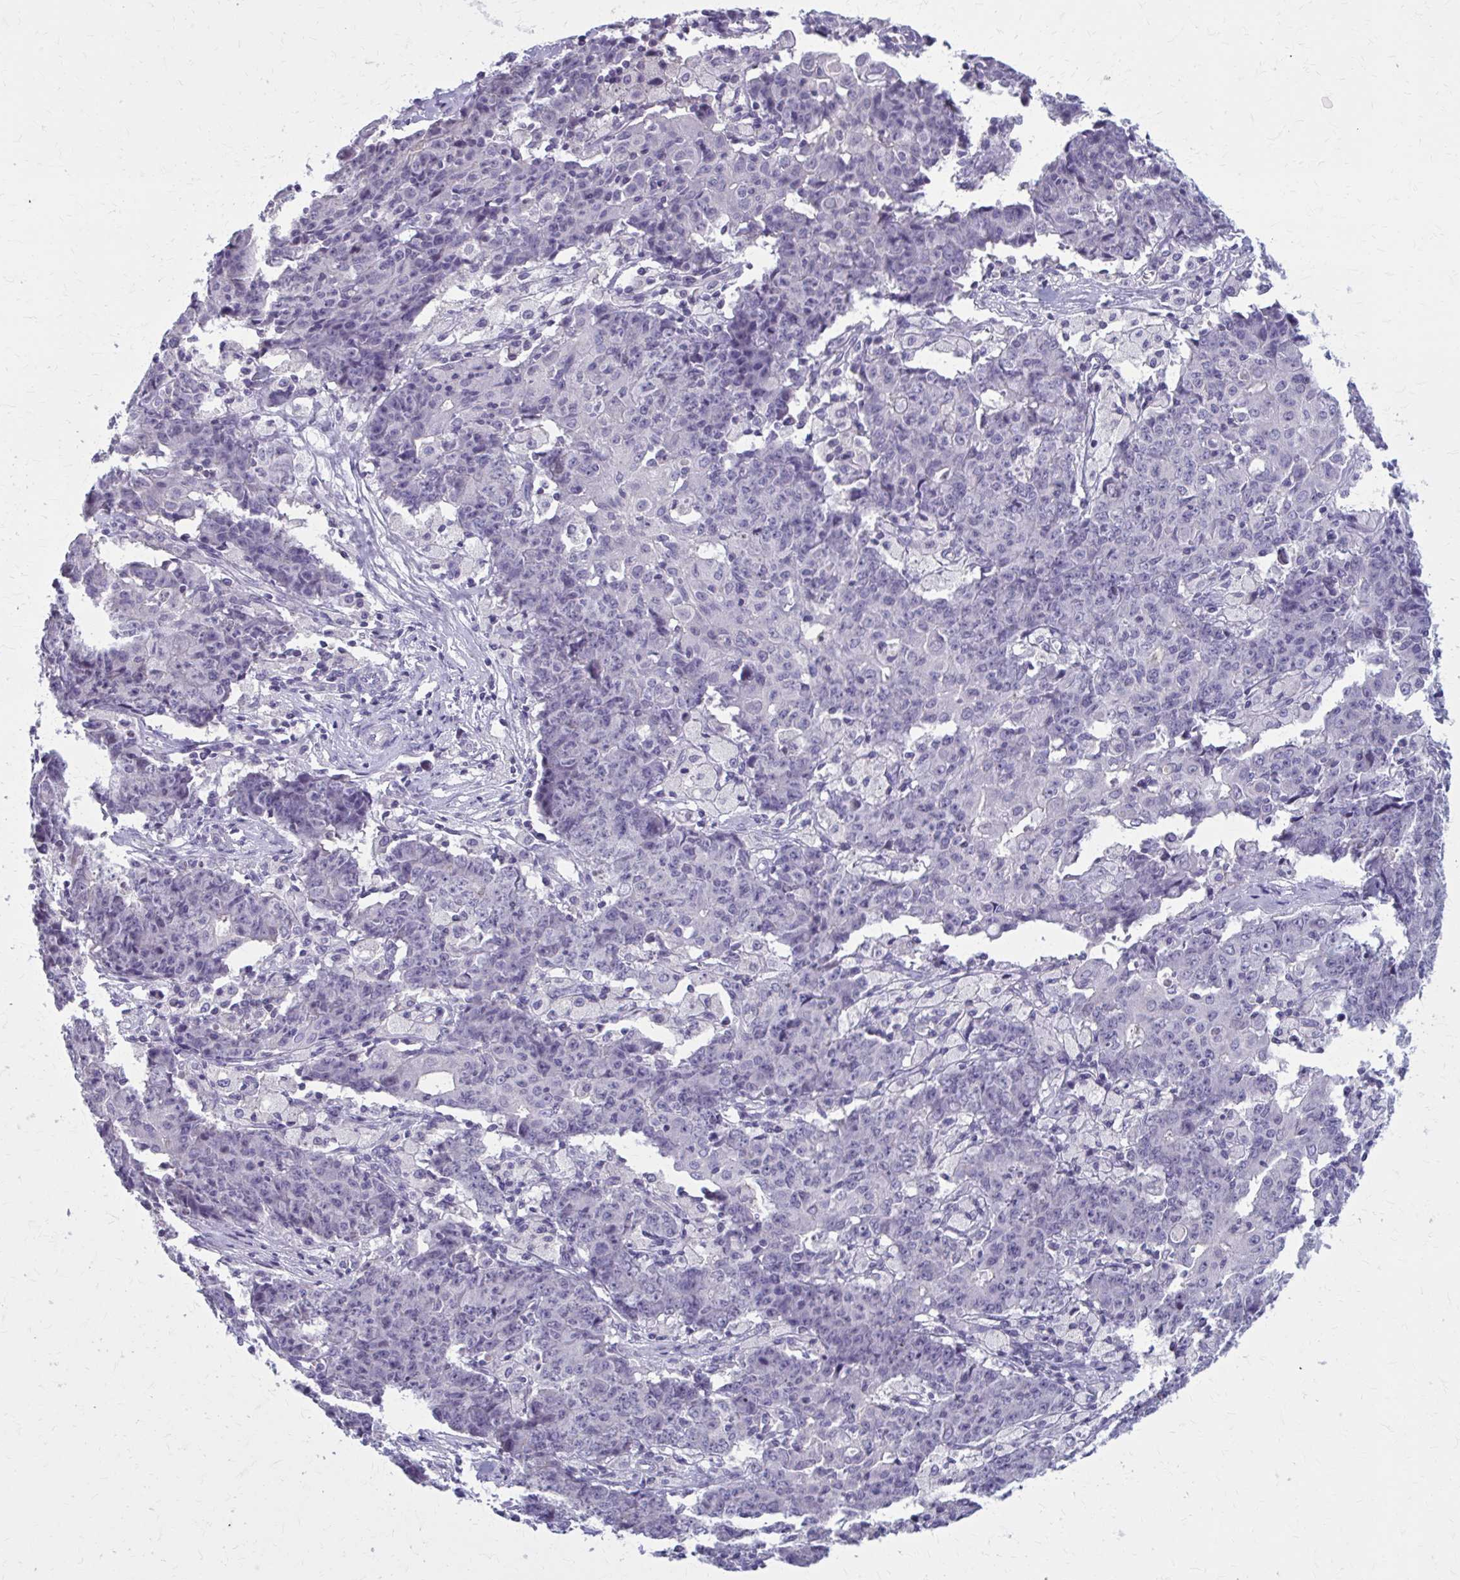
{"staining": {"intensity": "negative", "quantity": "none", "location": "none"}, "tissue": "ovarian cancer", "cell_type": "Tumor cells", "image_type": "cancer", "snomed": [{"axis": "morphology", "description": "Carcinoma, endometroid"}, {"axis": "topography", "description": "Ovary"}], "caption": "Immunohistochemistry (IHC) histopathology image of neoplastic tissue: ovarian endometroid carcinoma stained with DAB displays no significant protein staining in tumor cells.", "gene": "OR4A47", "patient": {"sex": "female", "age": 42}}